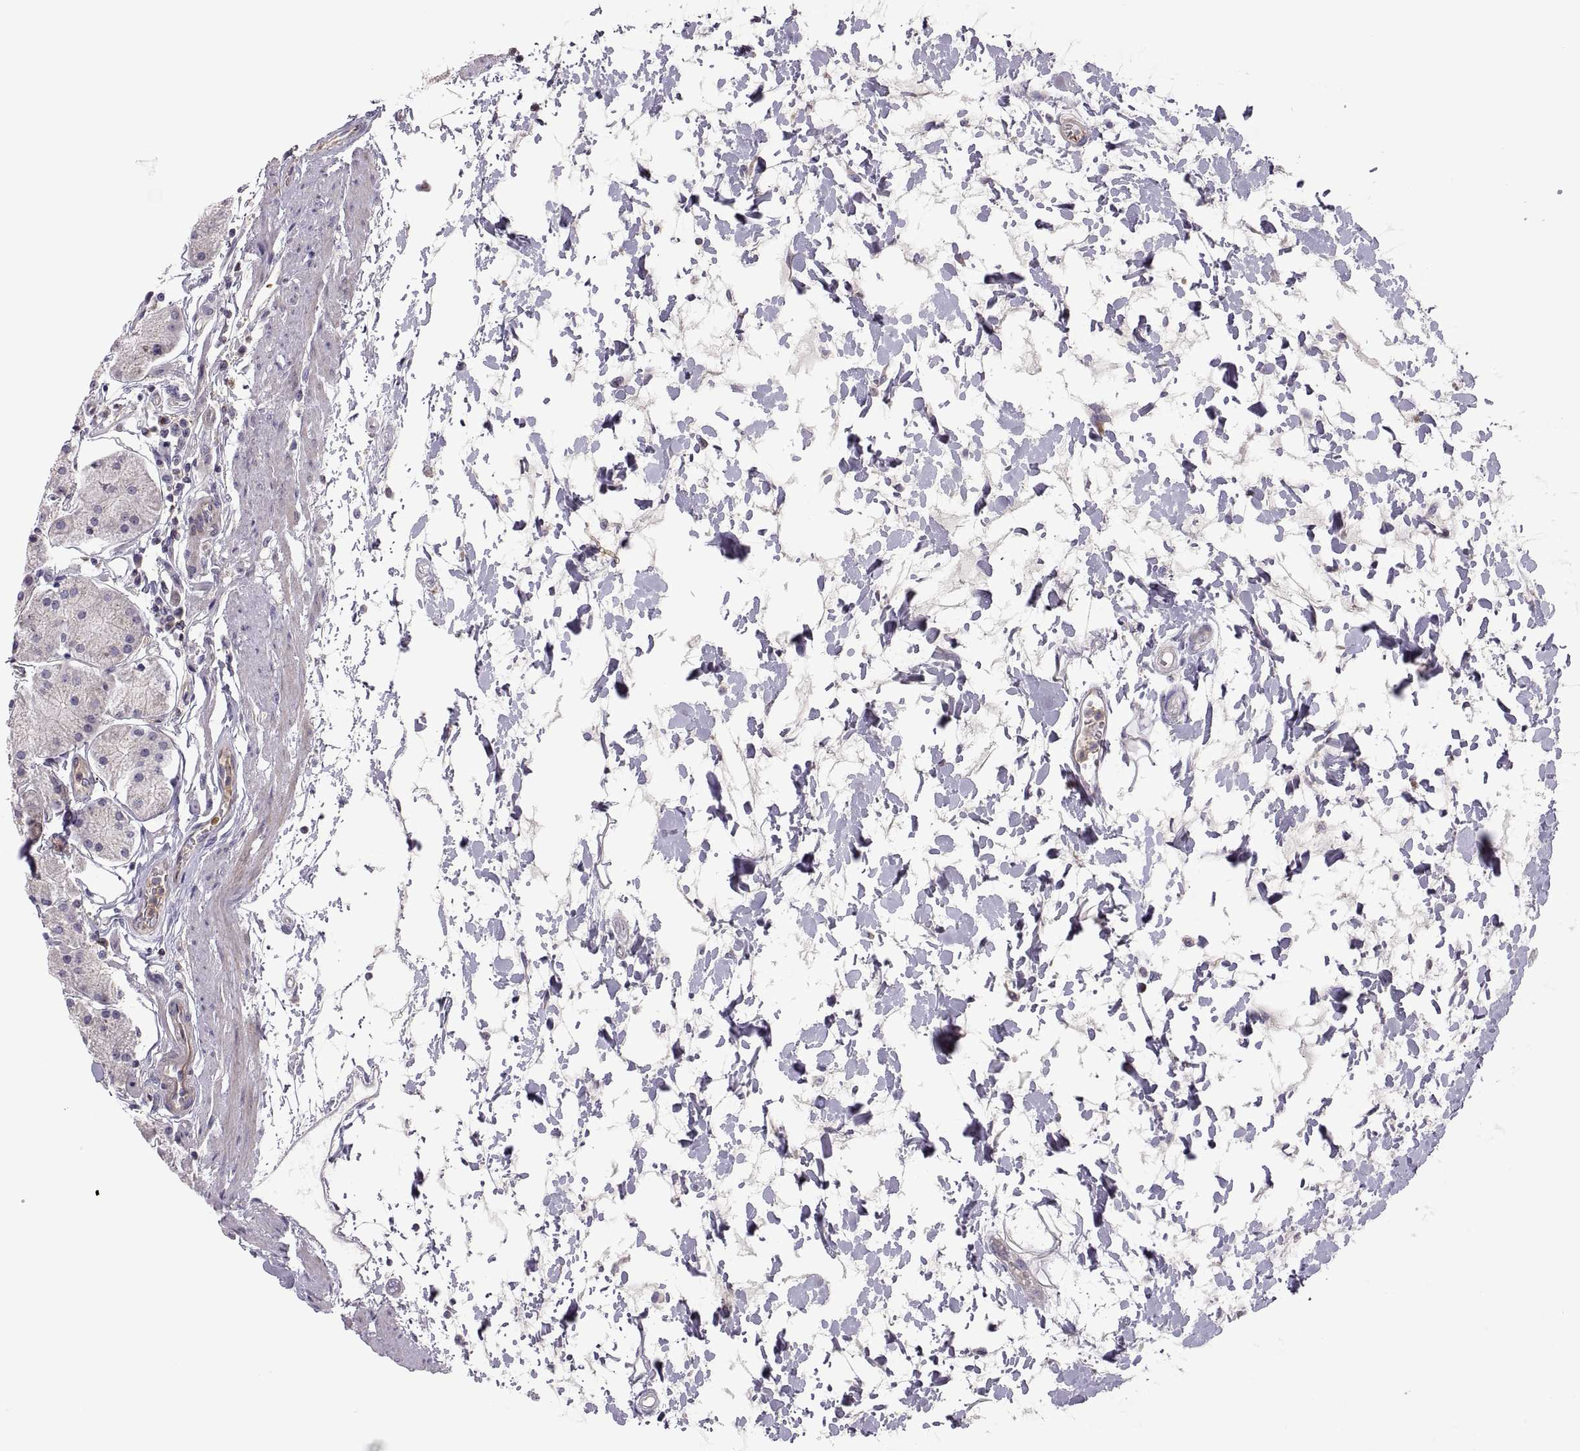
{"staining": {"intensity": "negative", "quantity": "none", "location": "none"}, "tissue": "stomach", "cell_type": "Glandular cells", "image_type": "normal", "snomed": [{"axis": "morphology", "description": "Normal tissue, NOS"}, {"axis": "topography", "description": "Stomach"}], "caption": "IHC histopathology image of benign human stomach stained for a protein (brown), which demonstrates no expression in glandular cells. The staining is performed using DAB (3,3'-diaminobenzidine) brown chromogen with nuclei counter-stained in using hematoxylin.", "gene": "SPATA32", "patient": {"sex": "male", "age": 54}}